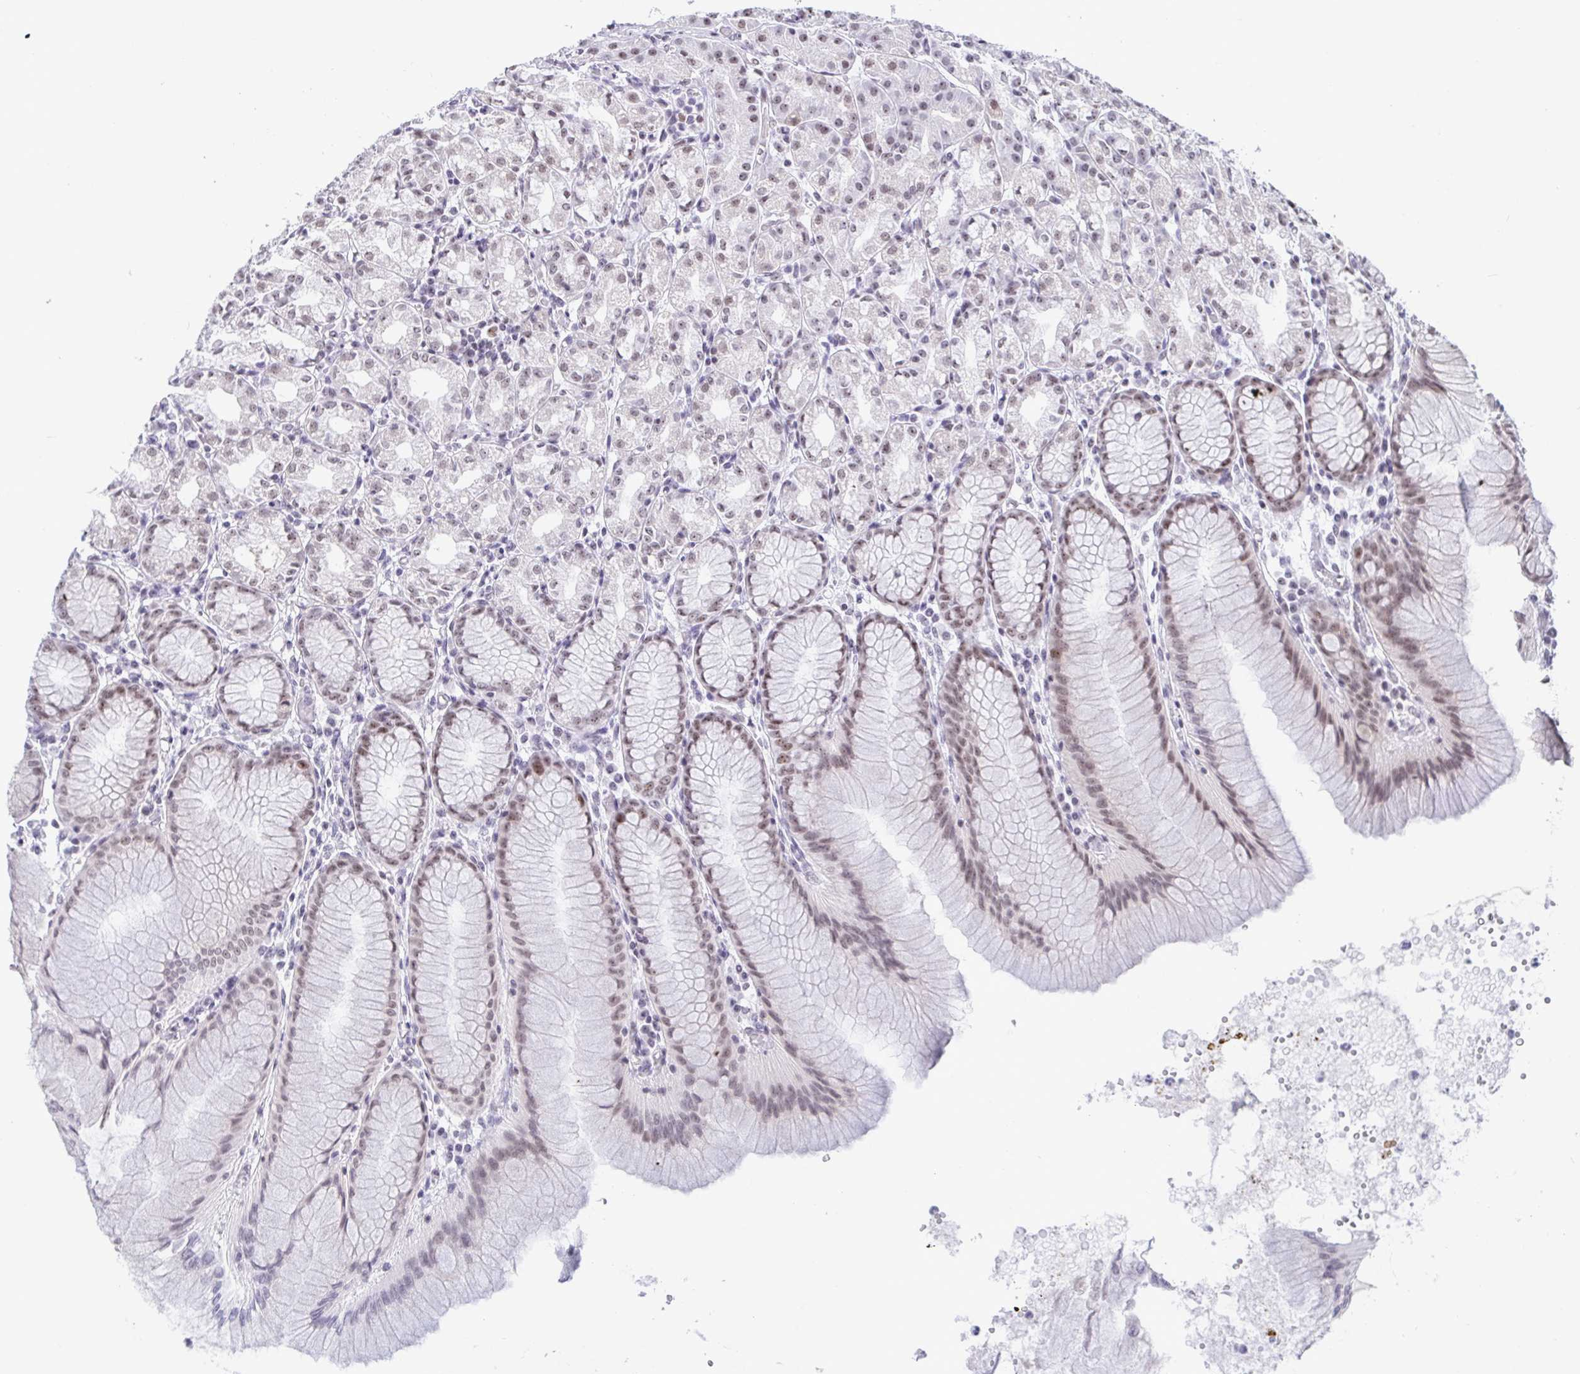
{"staining": {"intensity": "weak", "quantity": "25%-75%", "location": "nuclear"}, "tissue": "stomach", "cell_type": "Glandular cells", "image_type": "normal", "snomed": [{"axis": "morphology", "description": "Normal tissue, NOS"}, {"axis": "topography", "description": "Stomach"}], "caption": "High-magnification brightfield microscopy of normal stomach stained with DAB (brown) and counterstained with hematoxylin (blue). glandular cells exhibit weak nuclear expression is seen in about25%-75% of cells. (DAB IHC with brightfield microscopy, high magnification).", "gene": "SUPT16H", "patient": {"sex": "female", "age": 57}}